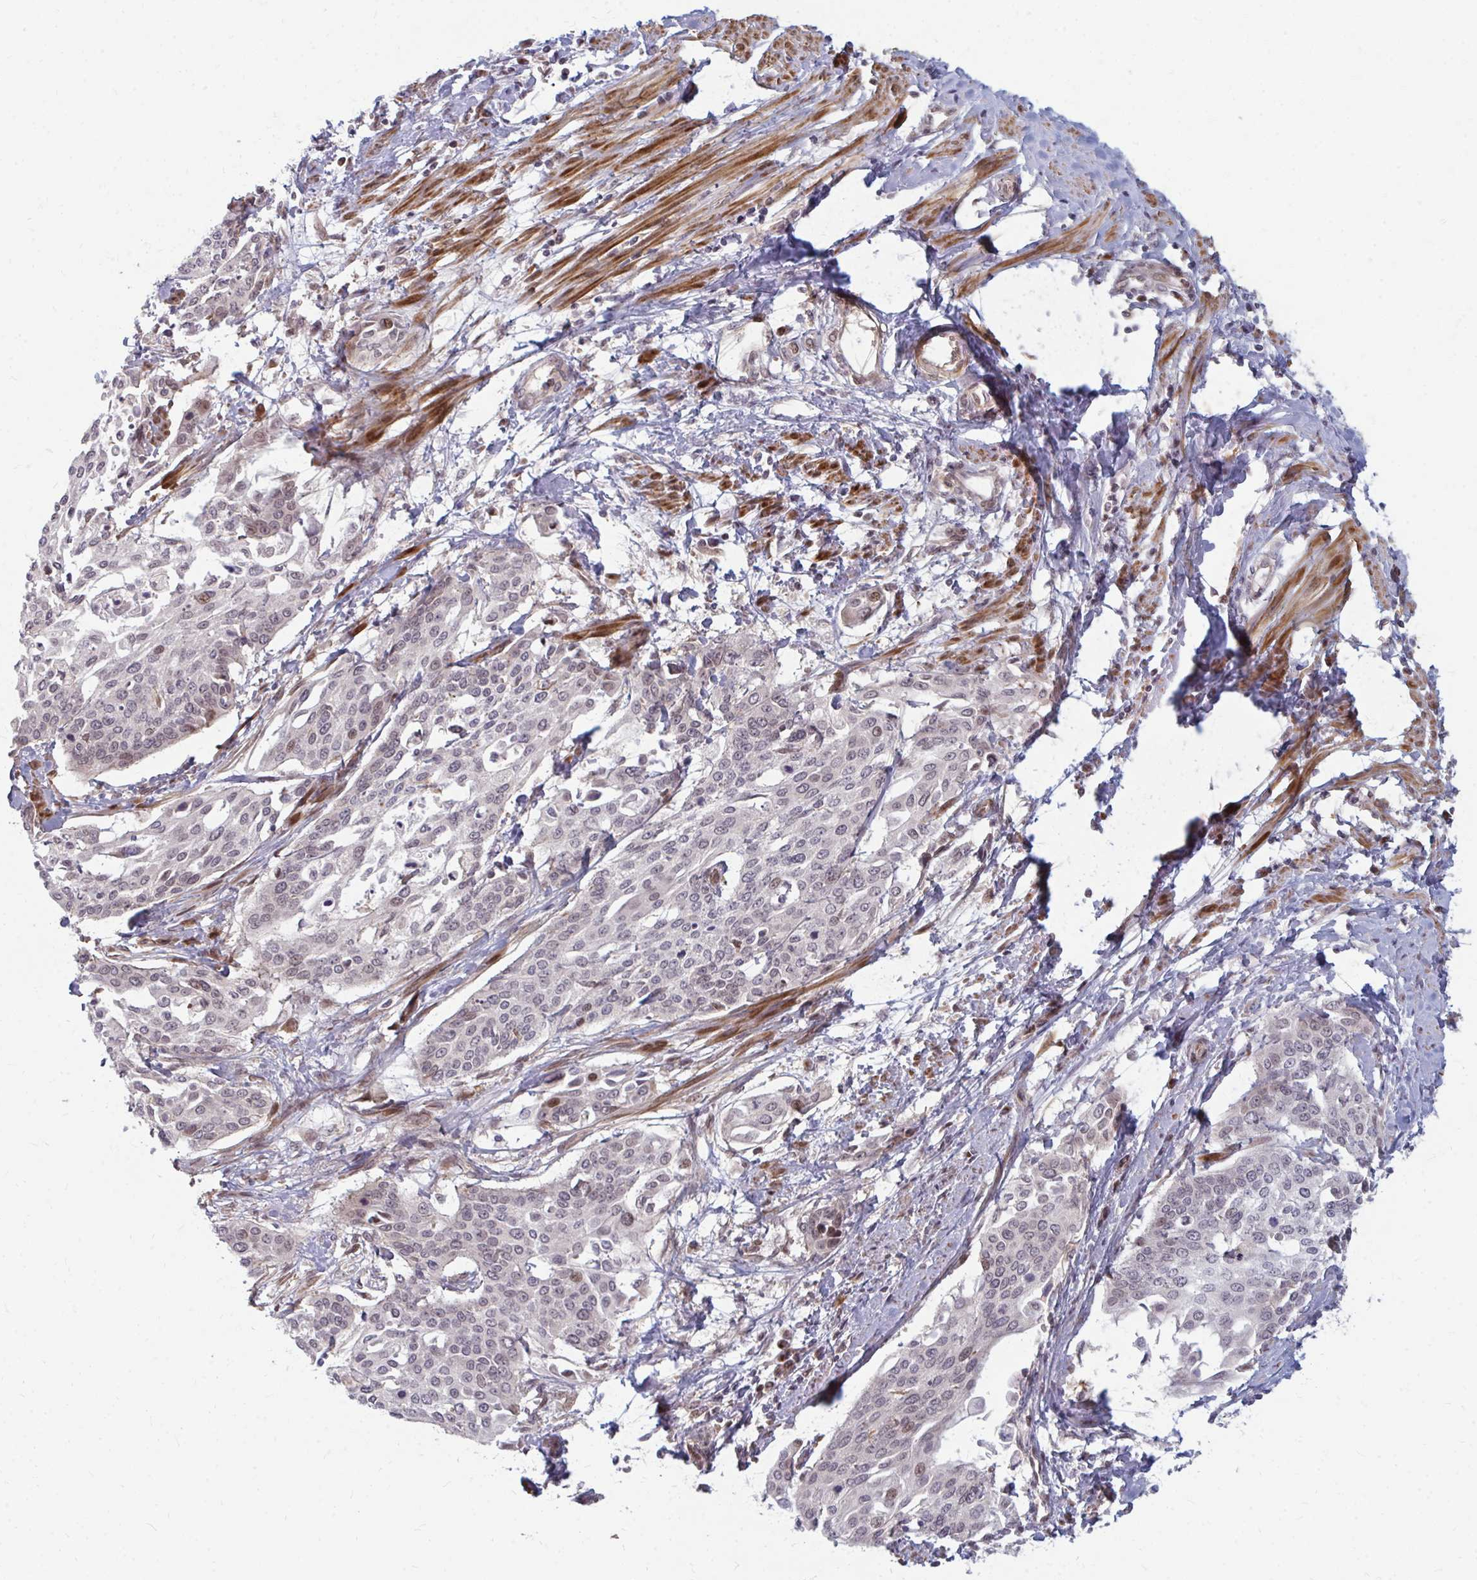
{"staining": {"intensity": "weak", "quantity": "<25%", "location": "cytoplasmic/membranous,nuclear"}, "tissue": "cervical cancer", "cell_type": "Tumor cells", "image_type": "cancer", "snomed": [{"axis": "morphology", "description": "Squamous cell carcinoma, NOS"}, {"axis": "topography", "description": "Cervix"}], "caption": "Immunohistochemistry histopathology image of neoplastic tissue: squamous cell carcinoma (cervical) stained with DAB (3,3'-diaminobenzidine) reveals no significant protein expression in tumor cells.", "gene": "ZNF285", "patient": {"sex": "female", "age": 44}}